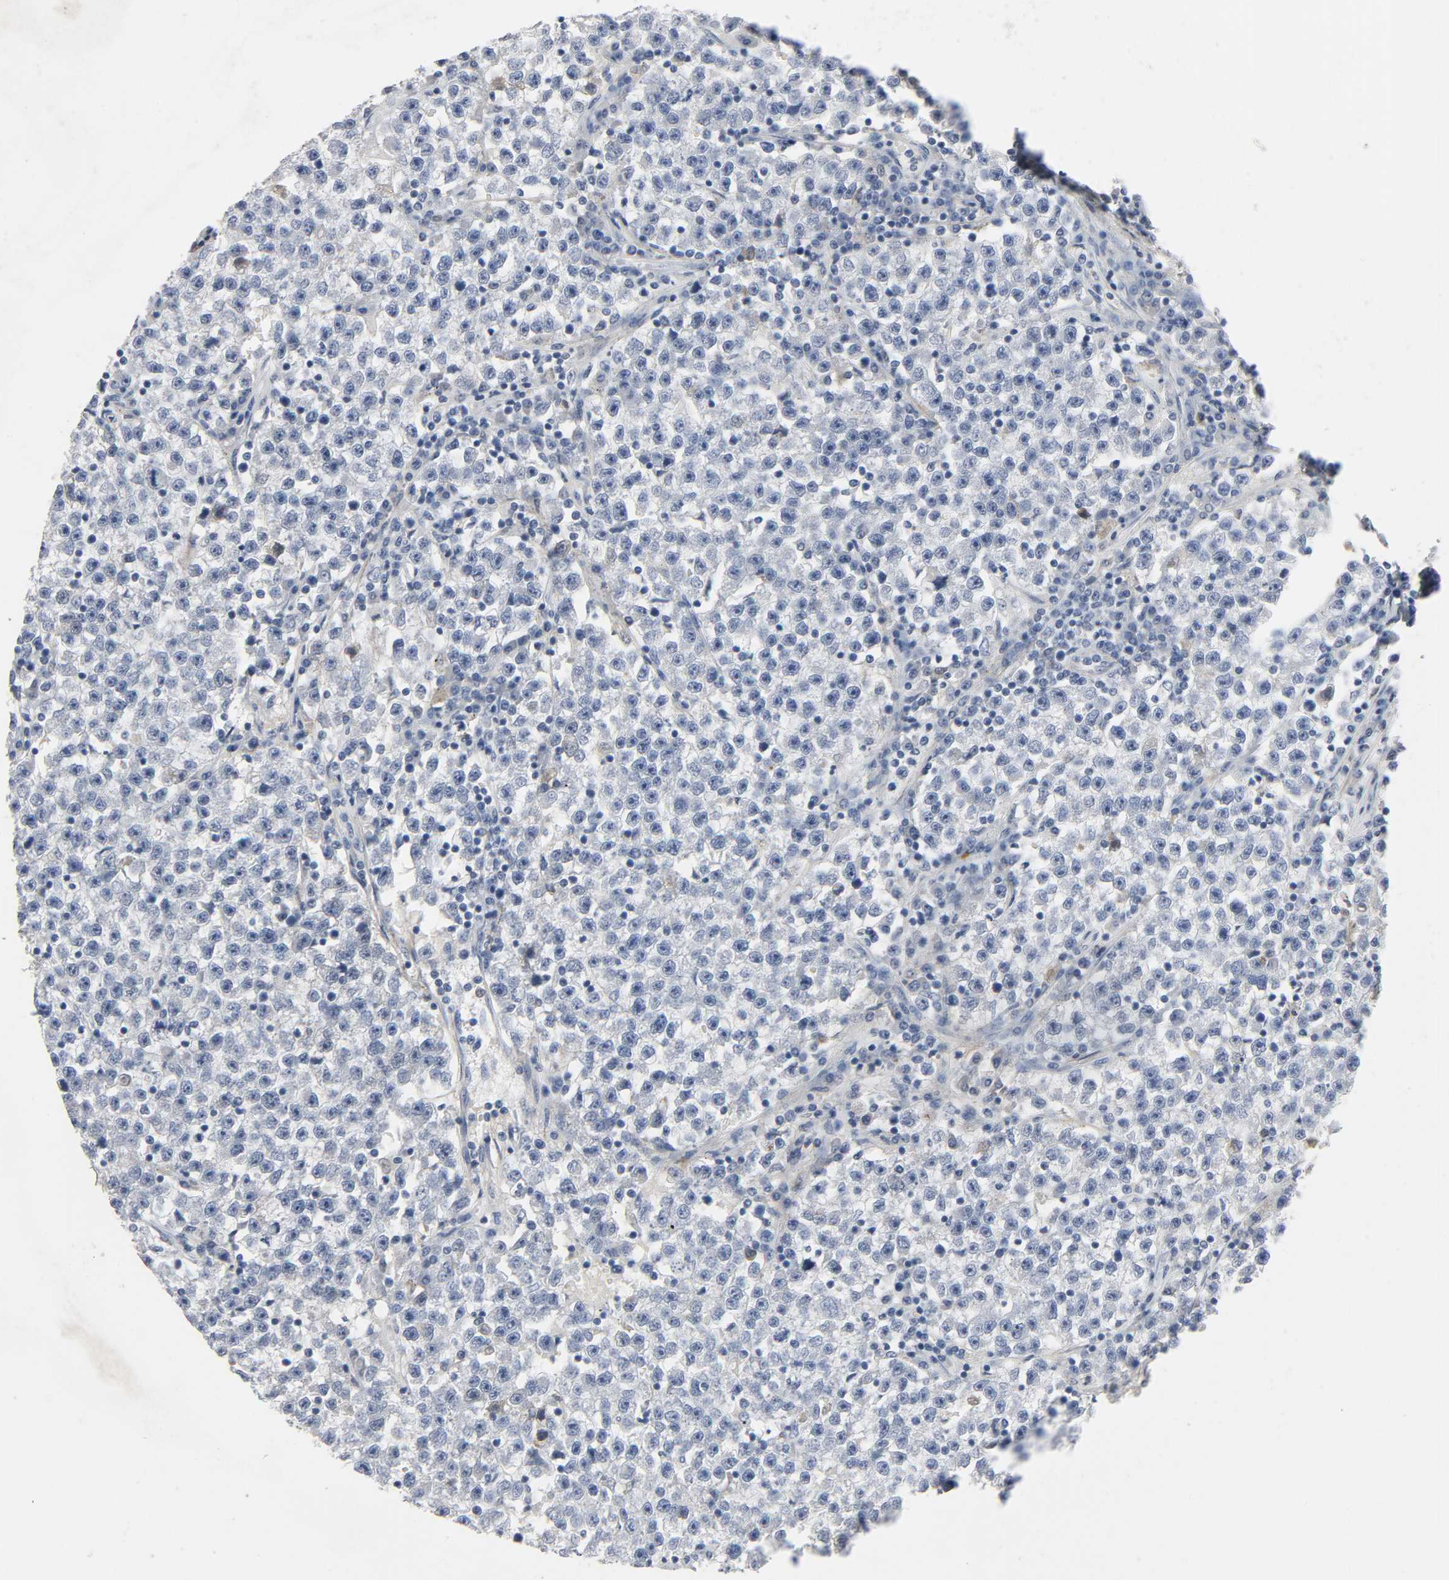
{"staining": {"intensity": "negative", "quantity": "none", "location": "none"}, "tissue": "testis cancer", "cell_type": "Tumor cells", "image_type": "cancer", "snomed": [{"axis": "morphology", "description": "Seminoma, NOS"}, {"axis": "topography", "description": "Testis"}], "caption": "Immunohistochemistry (IHC) photomicrograph of testis cancer stained for a protein (brown), which shows no positivity in tumor cells.", "gene": "FBLN5", "patient": {"sex": "male", "age": 22}}